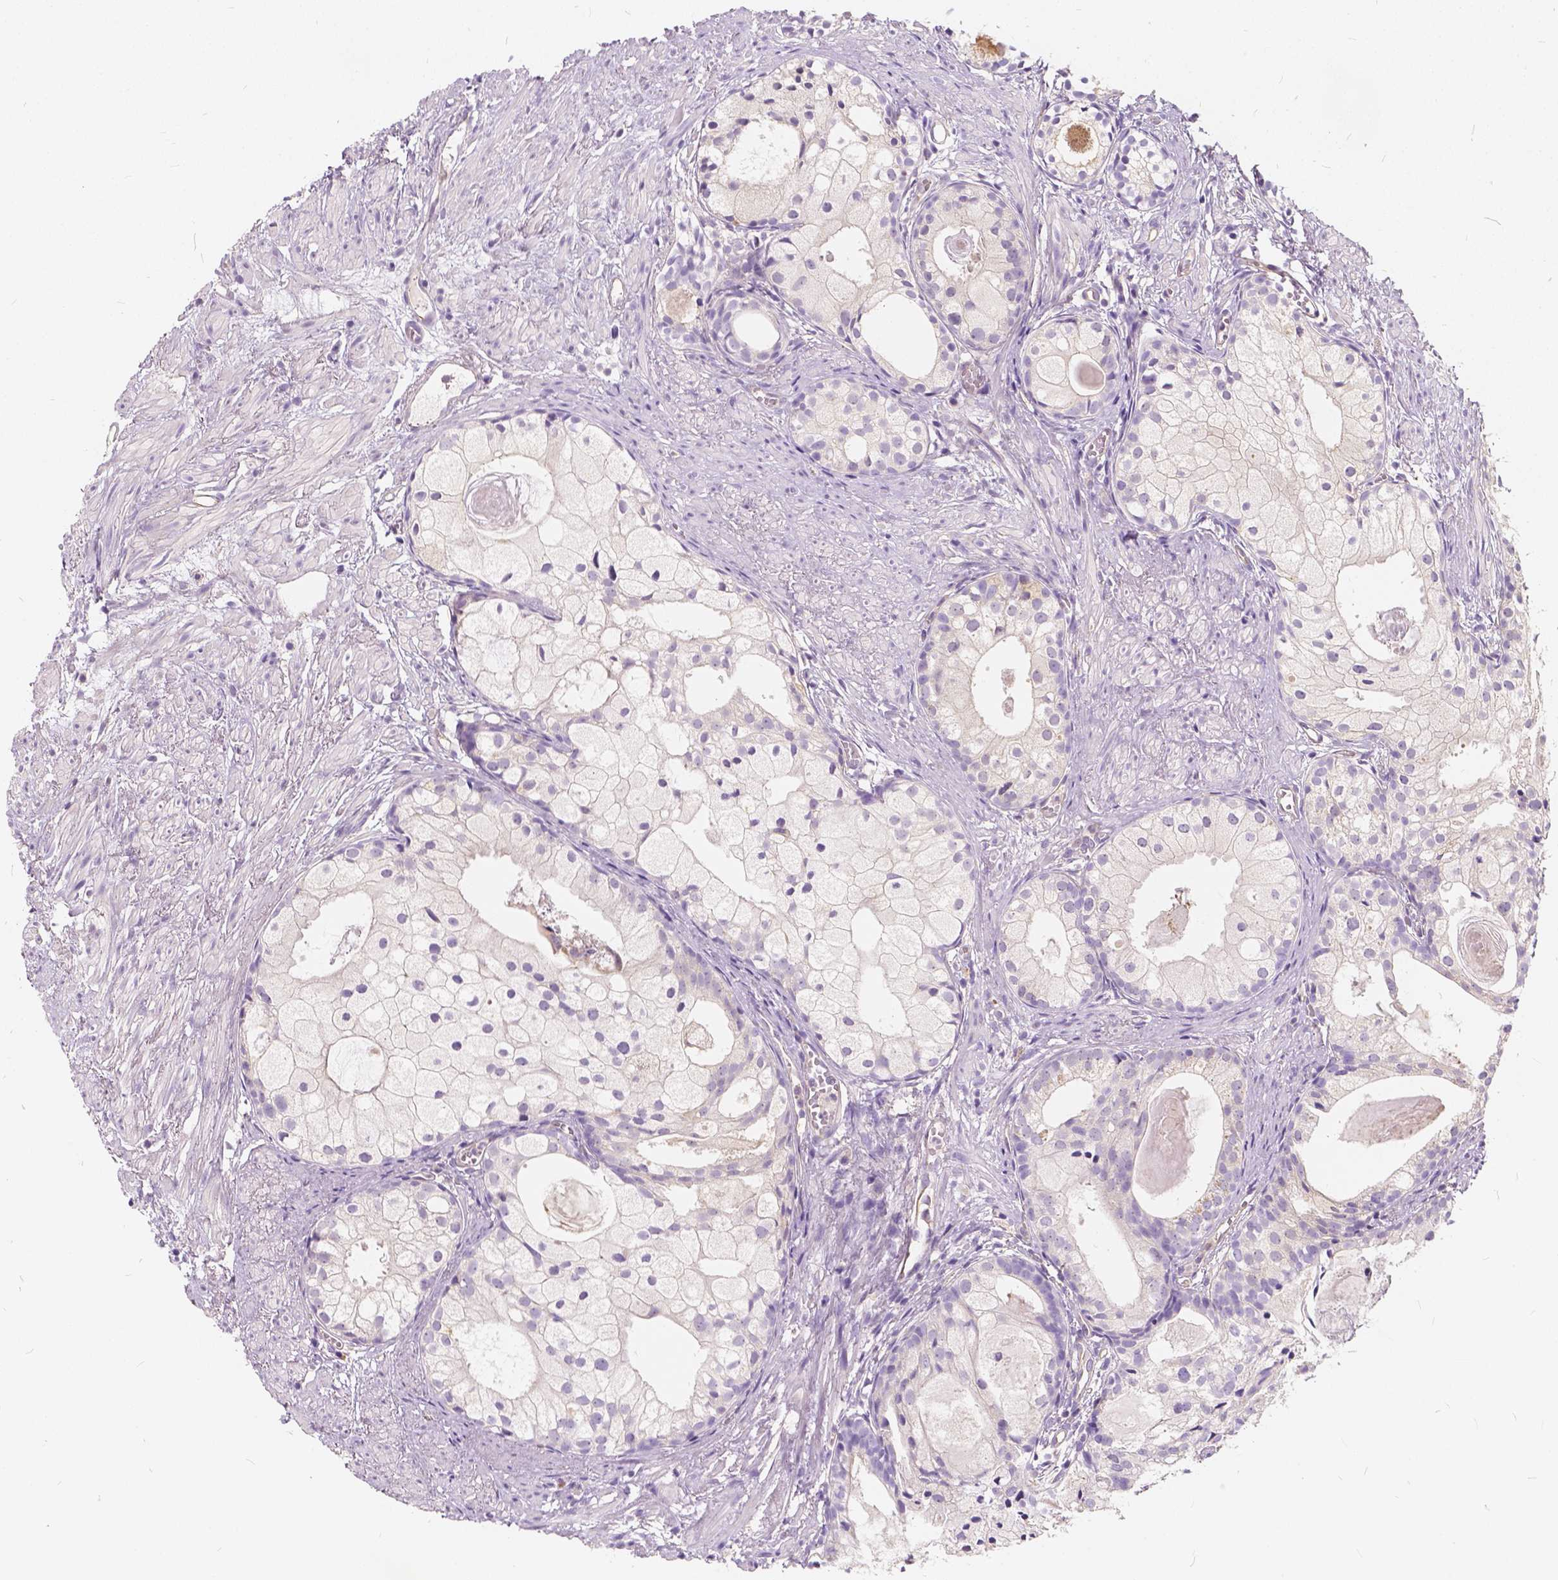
{"staining": {"intensity": "negative", "quantity": "none", "location": "none"}, "tissue": "prostate cancer", "cell_type": "Tumor cells", "image_type": "cancer", "snomed": [{"axis": "morphology", "description": "Adenocarcinoma, High grade"}, {"axis": "topography", "description": "Prostate"}], "caption": "High magnification brightfield microscopy of prostate high-grade adenocarcinoma stained with DAB (3,3'-diaminobenzidine) (brown) and counterstained with hematoxylin (blue): tumor cells show no significant staining.", "gene": "KIAA0513", "patient": {"sex": "male", "age": 85}}